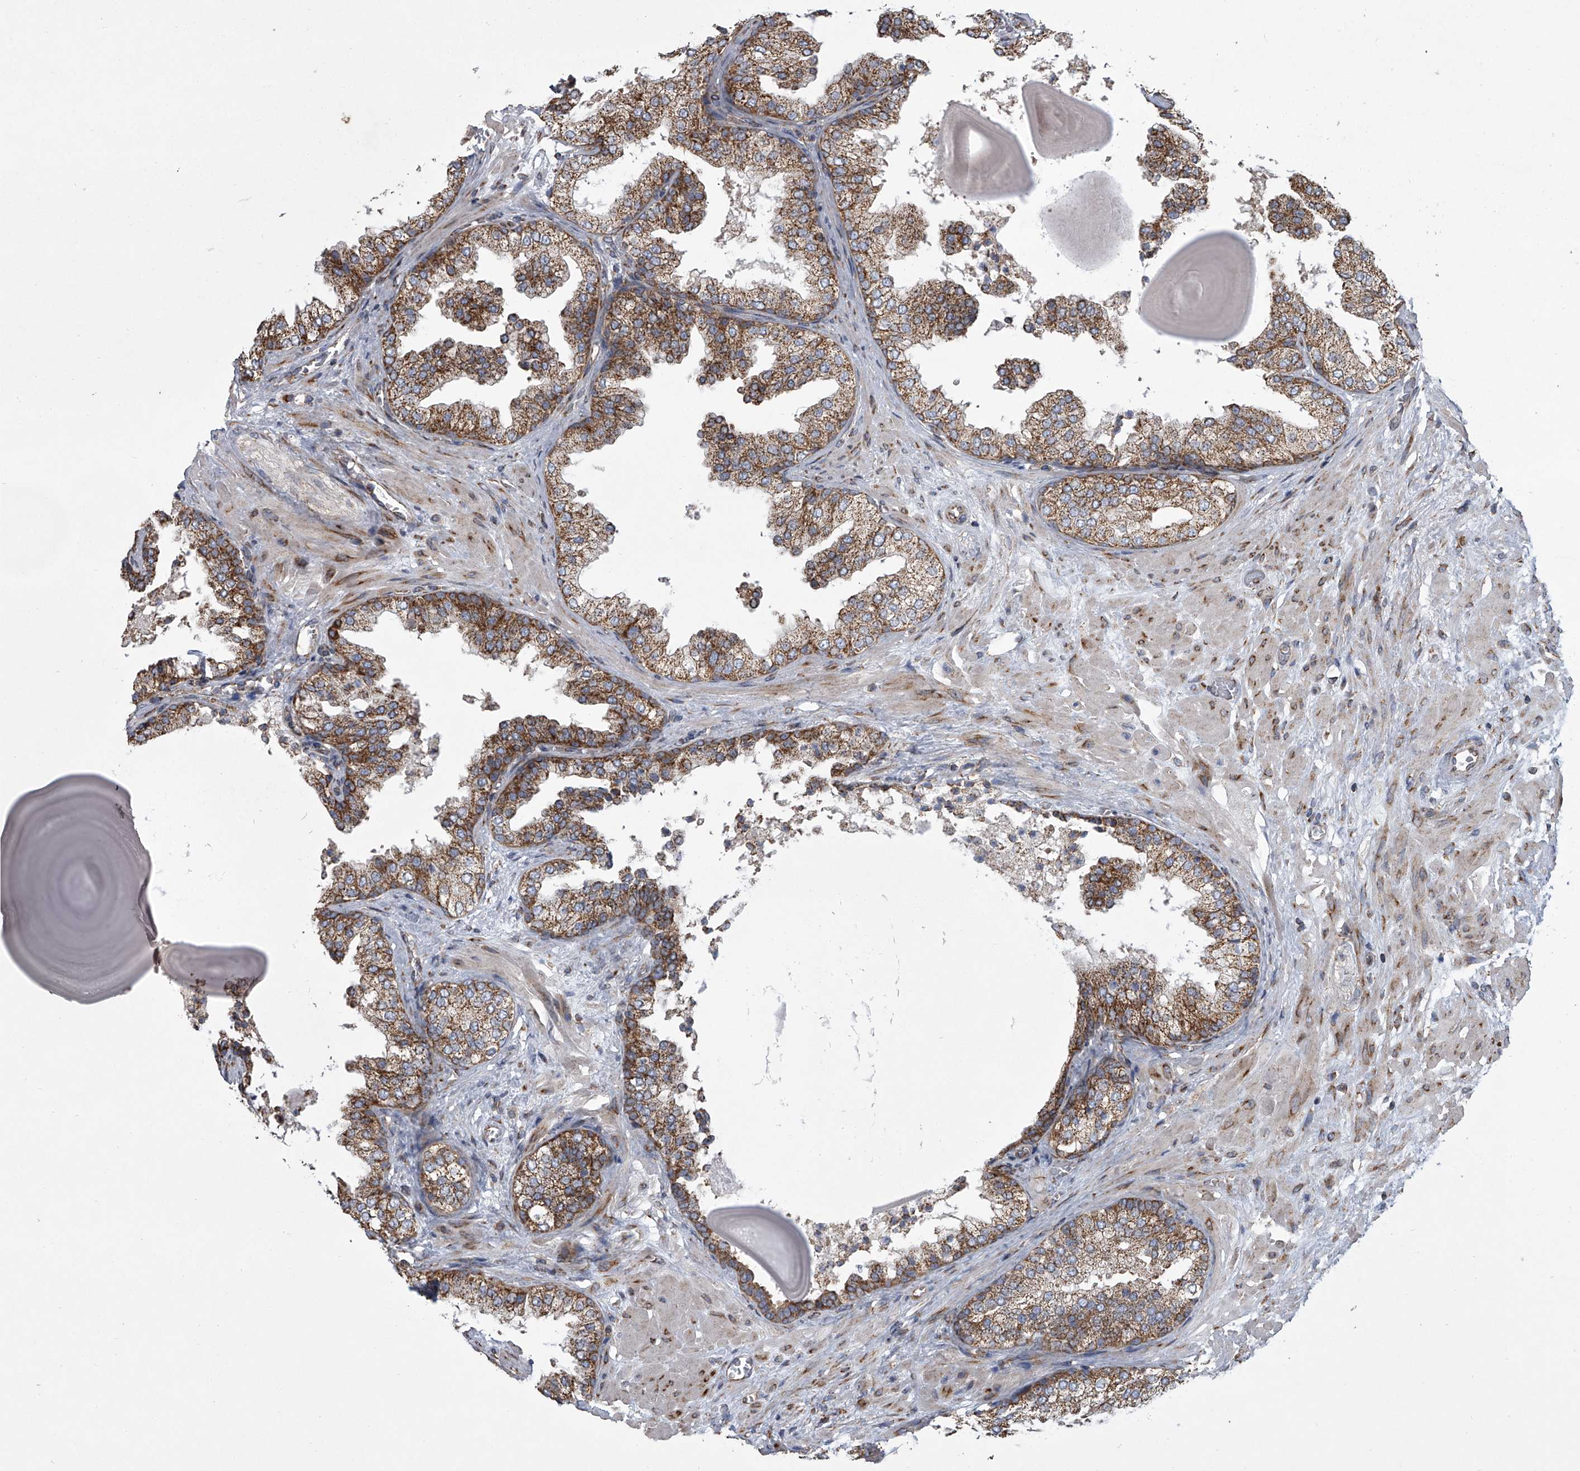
{"staining": {"intensity": "moderate", "quantity": ">75%", "location": "cytoplasmic/membranous"}, "tissue": "prostate", "cell_type": "Glandular cells", "image_type": "normal", "snomed": [{"axis": "morphology", "description": "Normal tissue, NOS"}, {"axis": "topography", "description": "Prostate"}], "caption": "Brown immunohistochemical staining in benign prostate displays moderate cytoplasmic/membranous expression in approximately >75% of glandular cells.", "gene": "ZC3H15", "patient": {"sex": "male", "age": 48}}